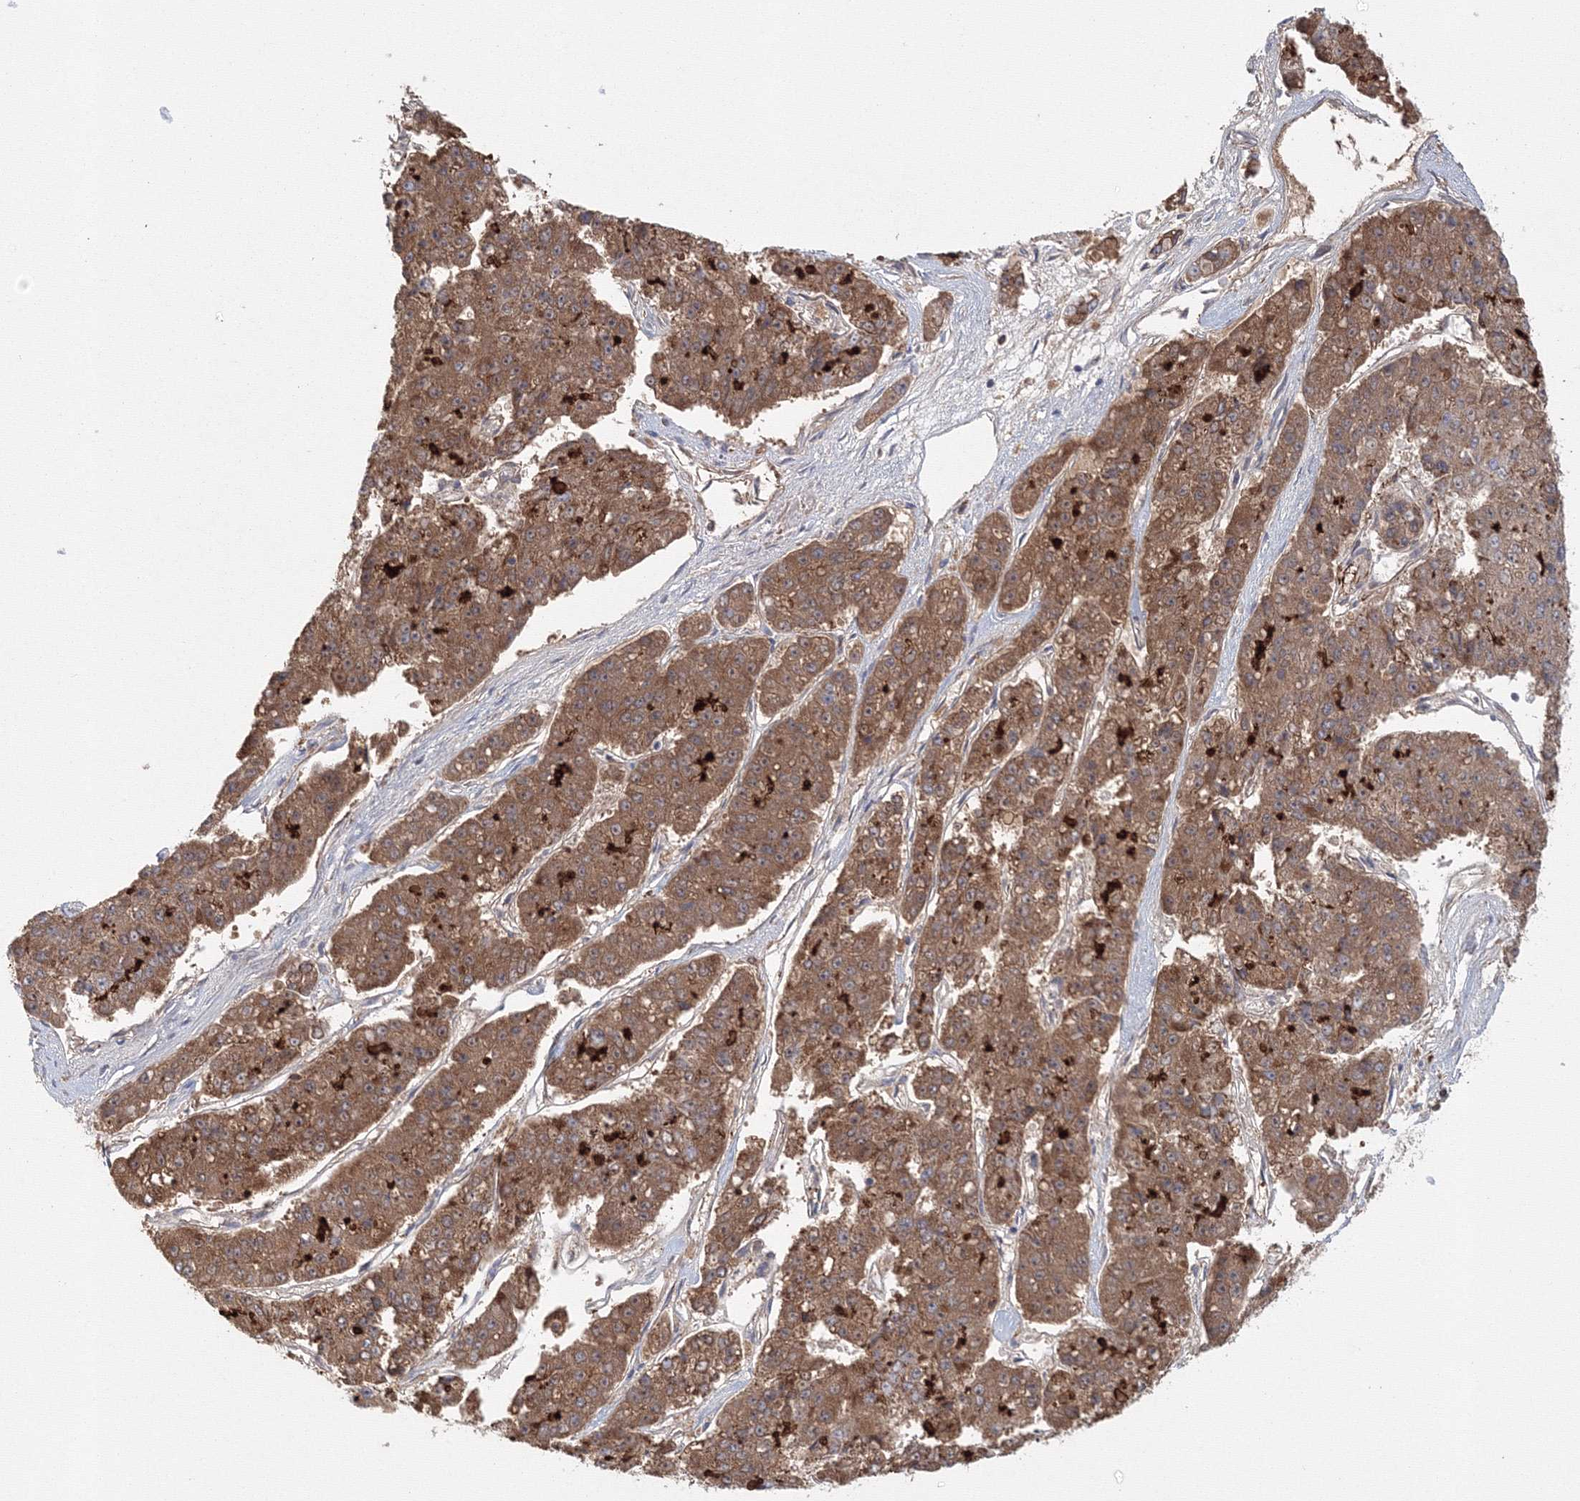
{"staining": {"intensity": "moderate", "quantity": ">75%", "location": "cytoplasmic/membranous"}, "tissue": "pancreatic cancer", "cell_type": "Tumor cells", "image_type": "cancer", "snomed": [{"axis": "morphology", "description": "Adenocarcinoma, NOS"}, {"axis": "topography", "description": "Pancreas"}], "caption": "Pancreatic cancer (adenocarcinoma) was stained to show a protein in brown. There is medium levels of moderate cytoplasmic/membranous positivity in about >75% of tumor cells. The staining was performed using DAB to visualize the protein expression in brown, while the nuclei were stained in blue with hematoxylin (Magnification: 20x).", "gene": "GRPEL1", "patient": {"sex": "male", "age": 50}}